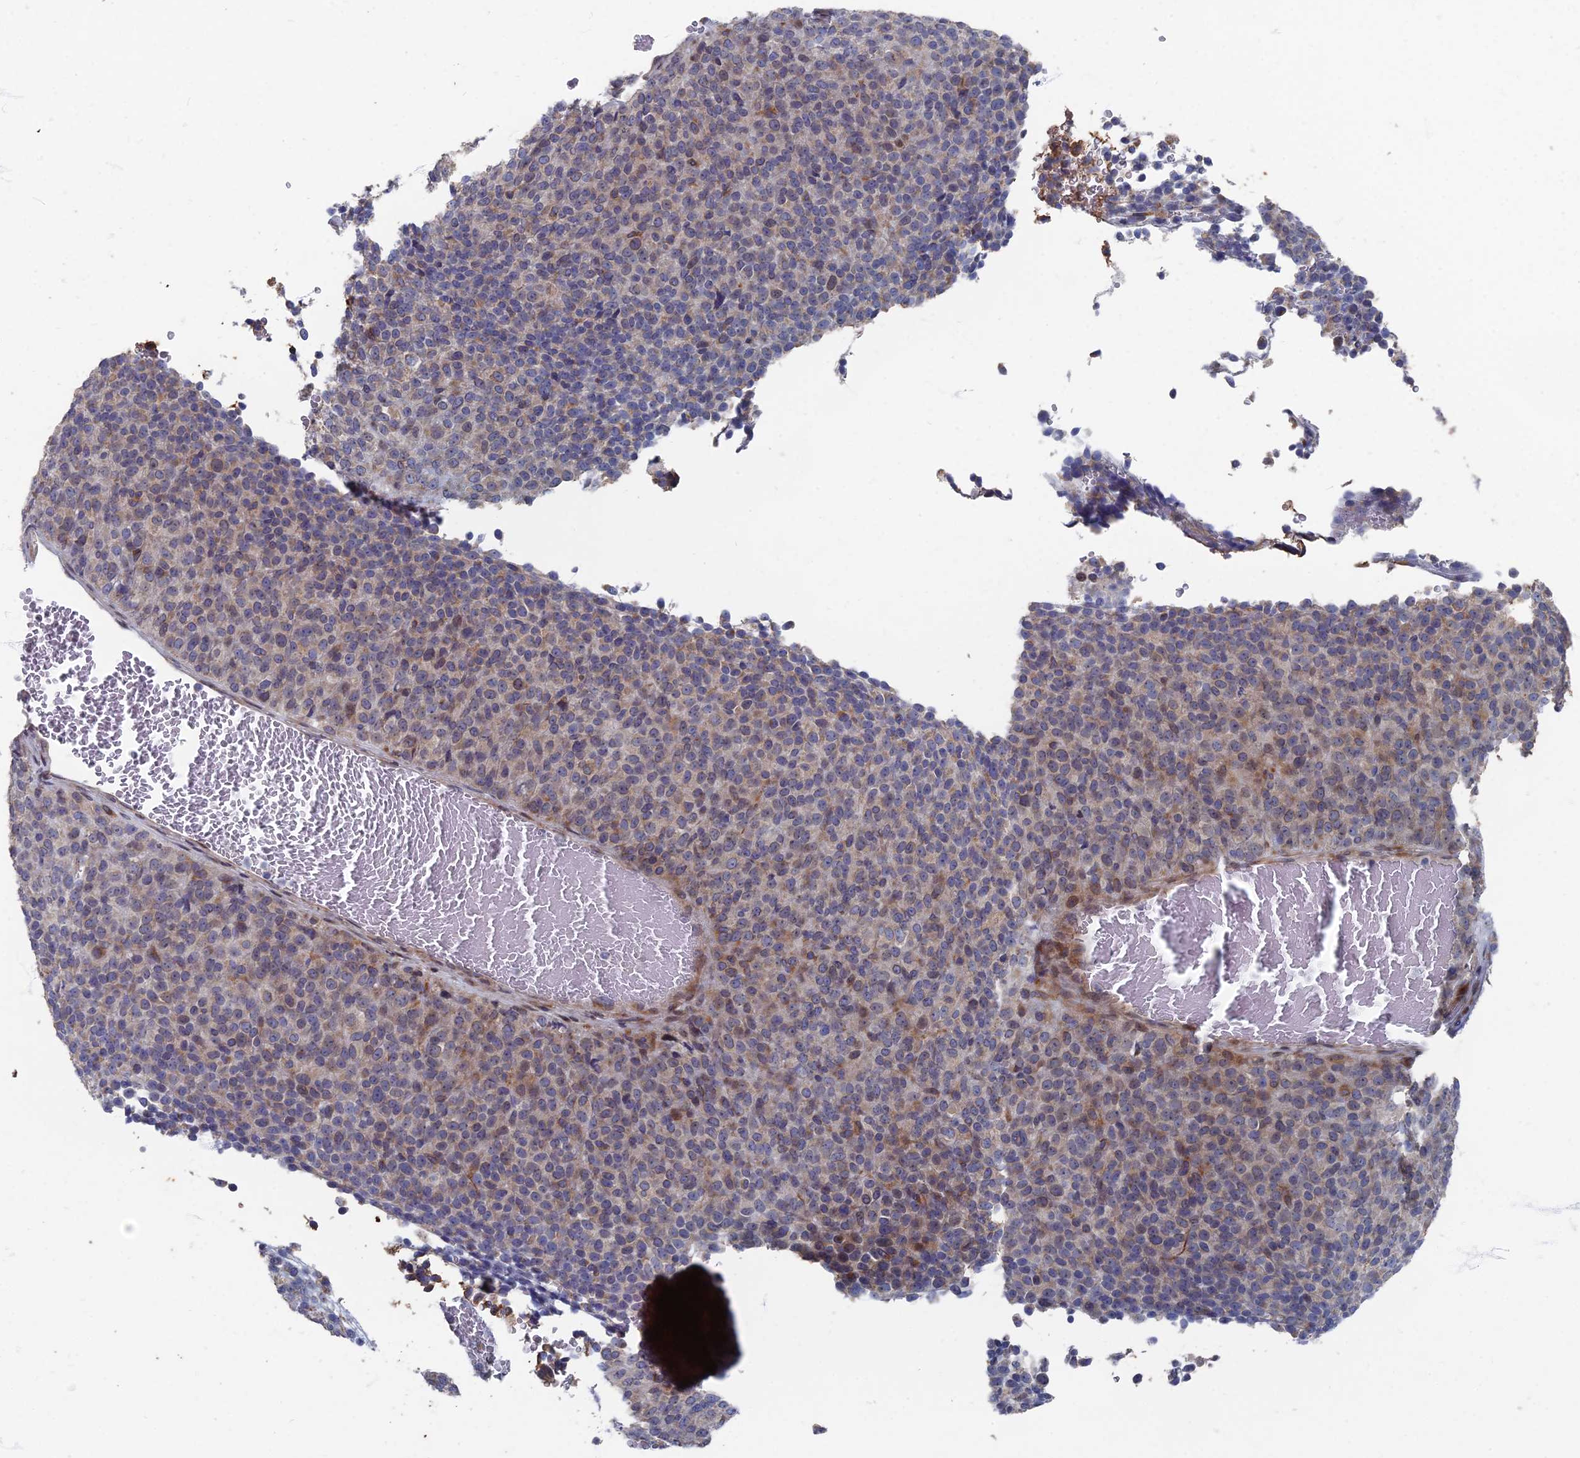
{"staining": {"intensity": "weak", "quantity": "25%-75%", "location": "cytoplasmic/membranous"}, "tissue": "melanoma", "cell_type": "Tumor cells", "image_type": "cancer", "snomed": [{"axis": "morphology", "description": "Malignant melanoma, Metastatic site"}, {"axis": "topography", "description": "Brain"}], "caption": "Tumor cells display low levels of weak cytoplasmic/membranous staining in about 25%-75% of cells in human melanoma.", "gene": "TMEM128", "patient": {"sex": "female", "age": 56}}